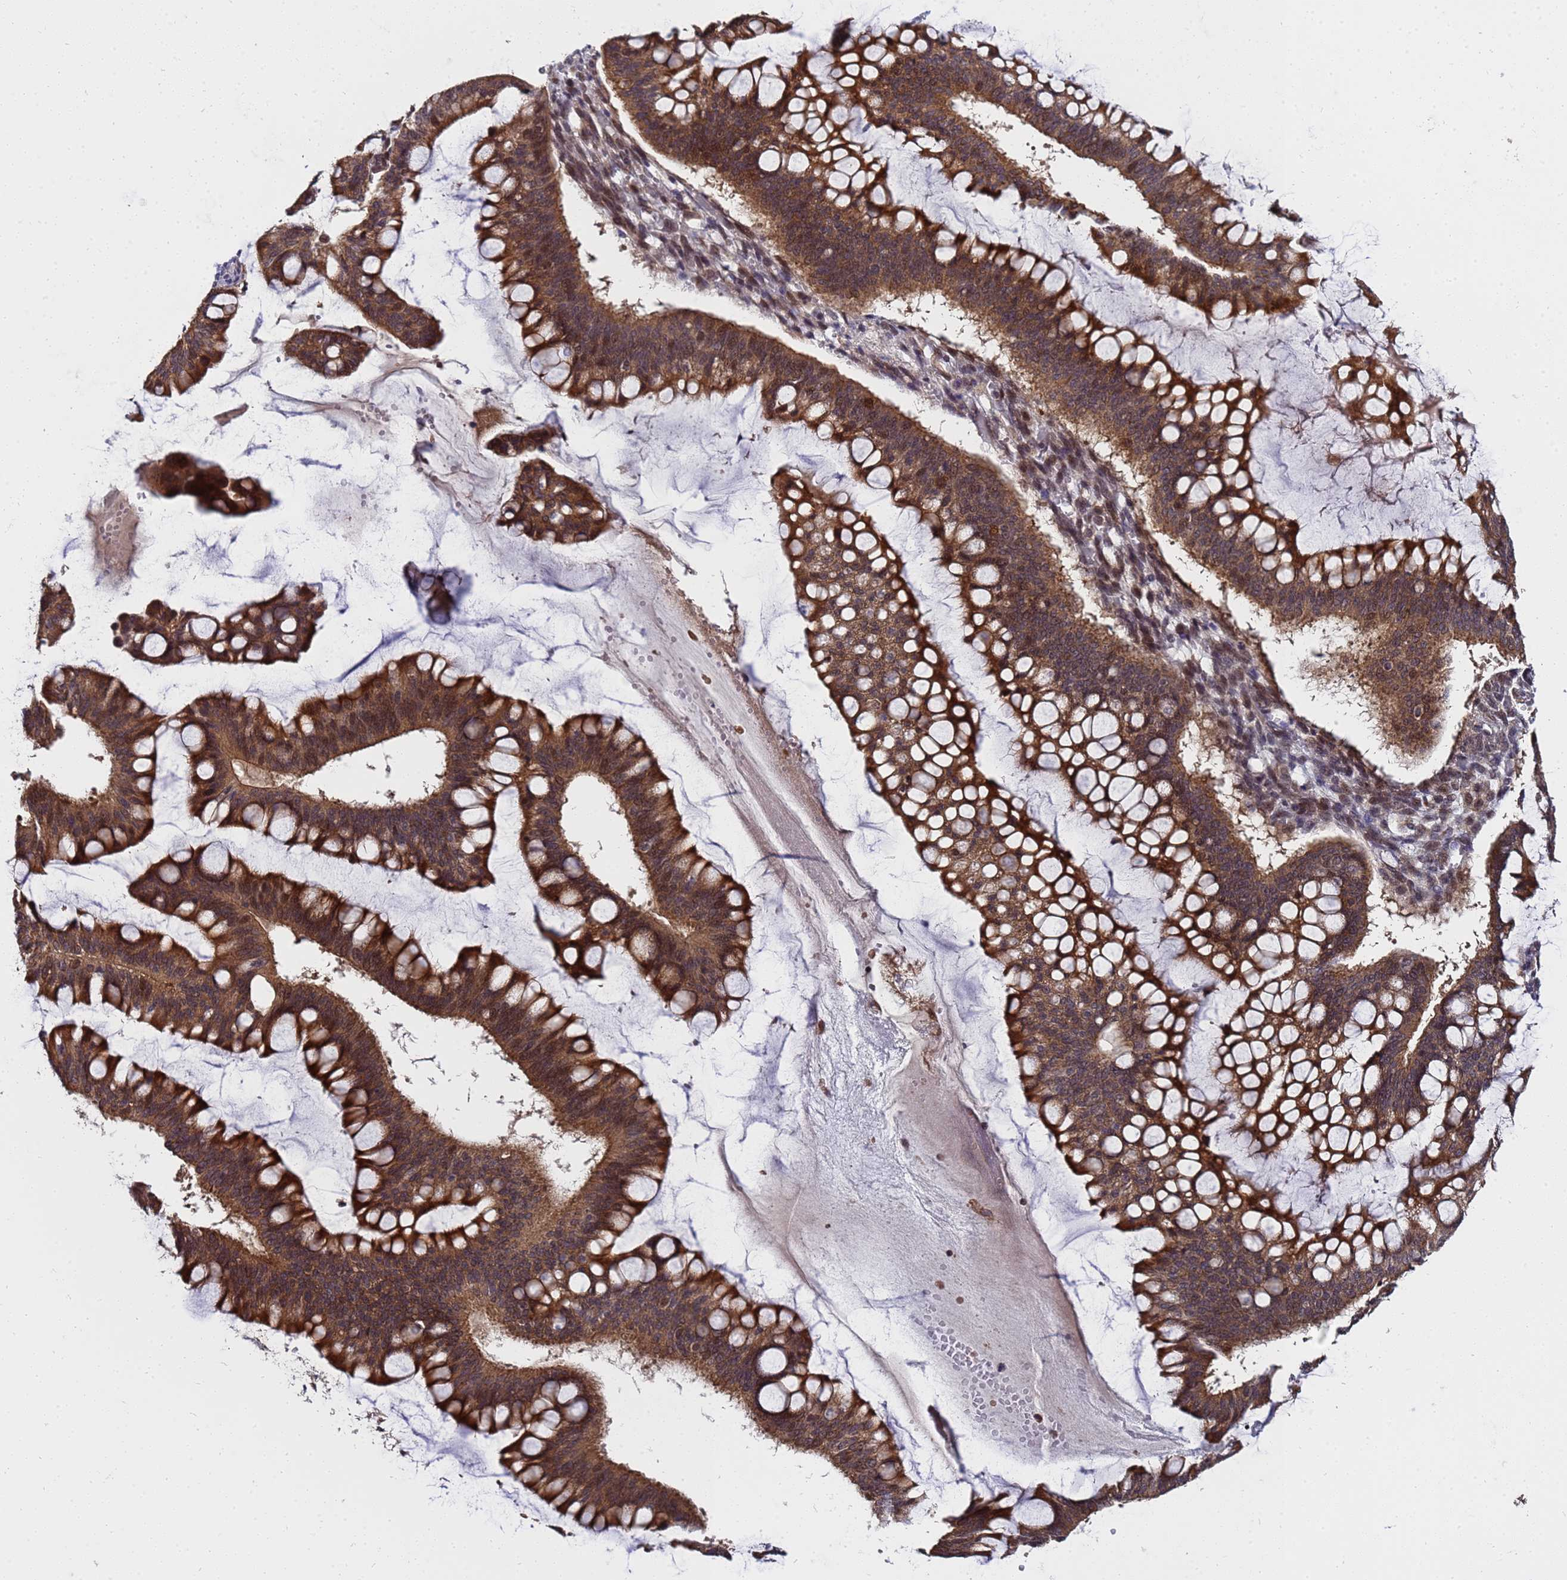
{"staining": {"intensity": "strong", "quantity": ">75%", "location": "cytoplasmic/membranous,nuclear"}, "tissue": "ovarian cancer", "cell_type": "Tumor cells", "image_type": "cancer", "snomed": [{"axis": "morphology", "description": "Cystadenocarcinoma, mucinous, NOS"}, {"axis": "topography", "description": "Ovary"}], "caption": "Brown immunohistochemical staining in mucinous cystadenocarcinoma (ovarian) demonstrates strong cytoplasmic/membranous and nuclear expression in approximately >75% of tumor cells. The protein of interest is stained brown, and the nuclei are stained in blue (DAB (3,3'-diaminobenzidine) IHC with brightfield microscopy, high magnification).", "gene": "ANAPC13", "patient": {"sex": "female", "age": 73}}